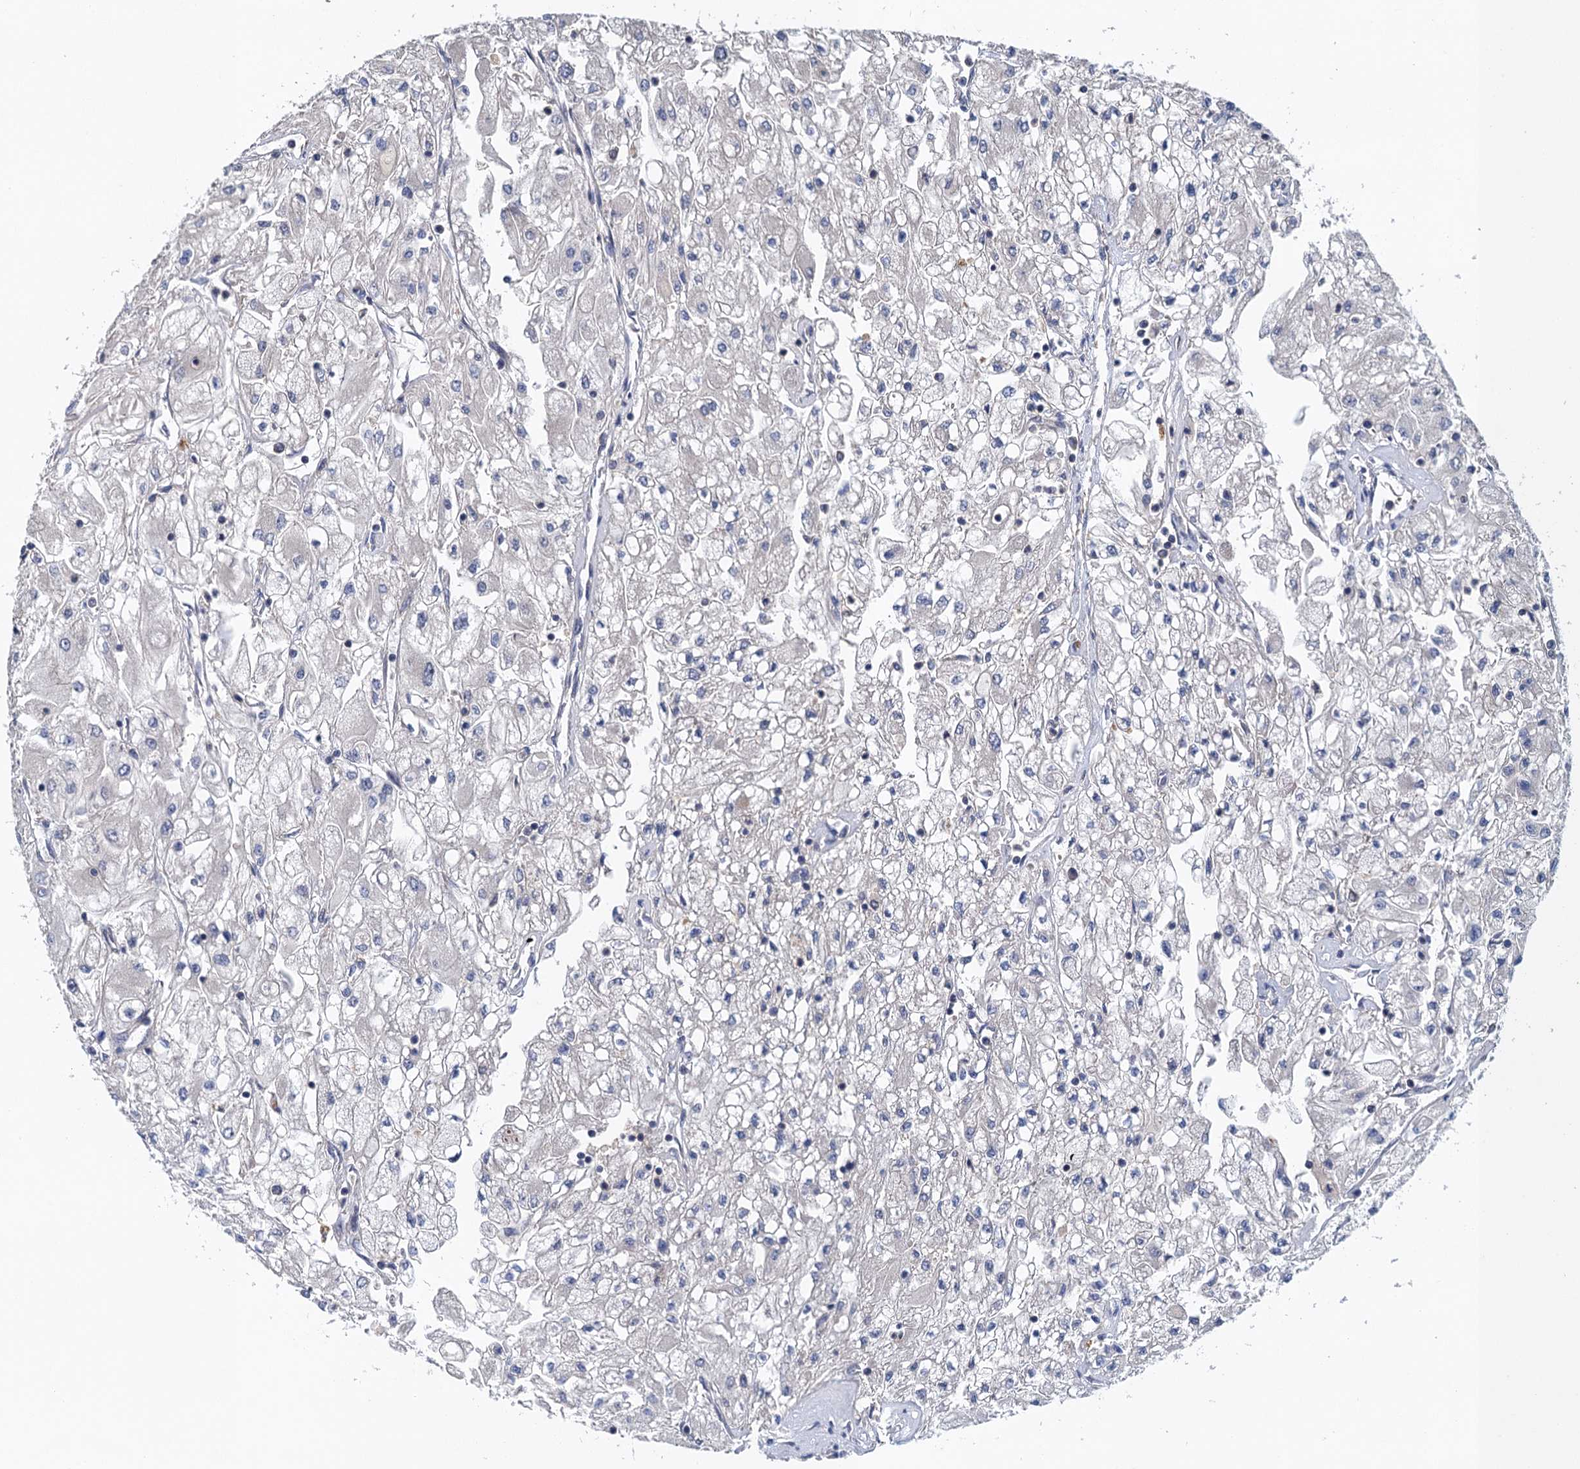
{"staining": {"intensity": "negative", "quantity": "none", "location": "none"}, "tissue": "renal cancer", "cell_type": "Tumor cells", "image_type": "cancer", "snomed": [{"axis": "morphology", "description": "Adenocarcinoma, NOS"}, {"axis": "topography", "description": "Kidney"}], "caption": "Immunohistochemistry (IHC) histopathology image of renal cancer stained for a protein (brown), which shows no expression in tumor cells.", "gene": "MDM1", "patient": {"sex": "male", "age": 80}}